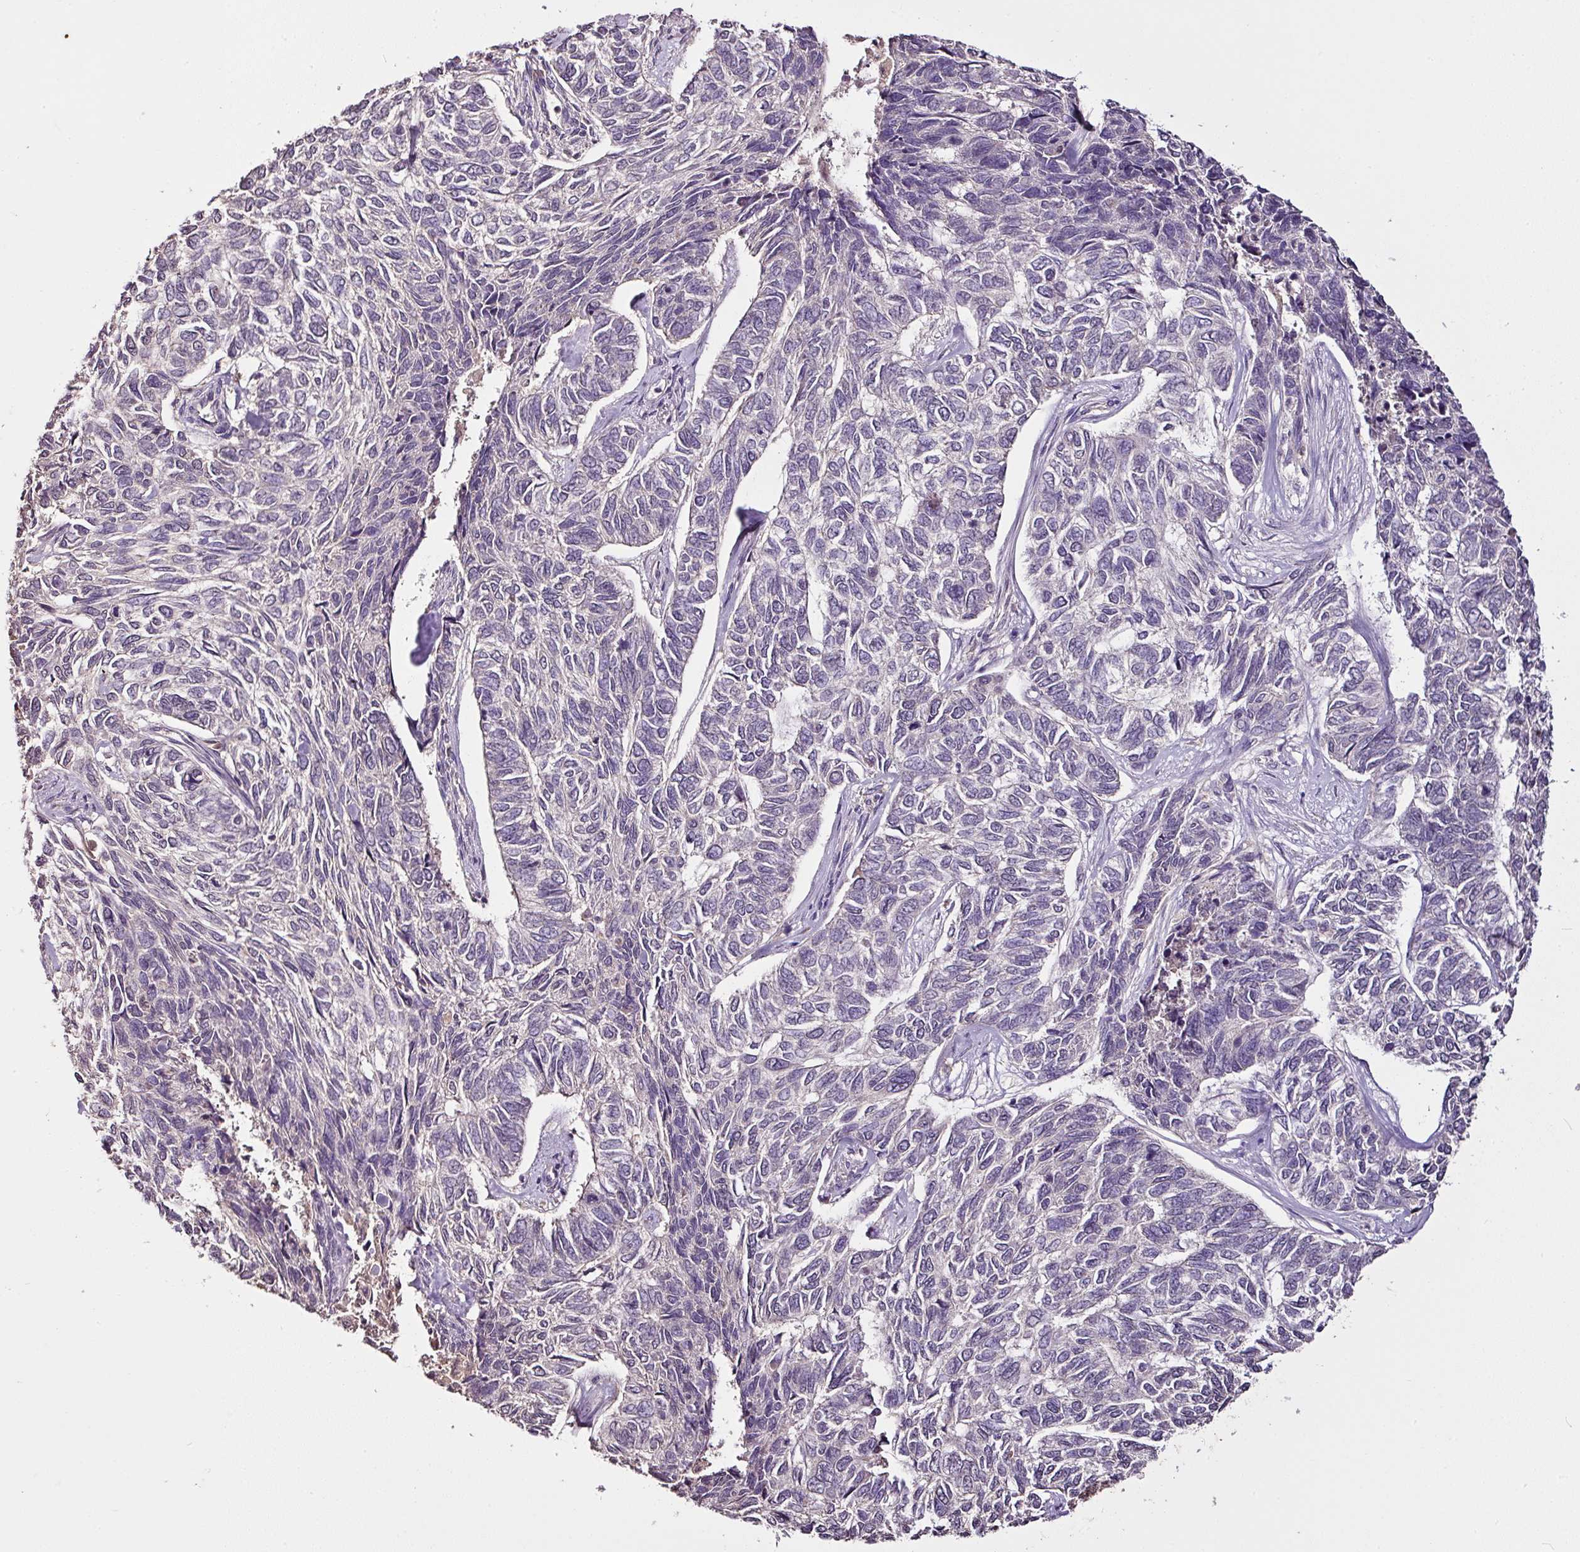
{"staining": {"intensity": "negative", "quantity": "none", "location": "none"}, "tissue": "skin cancer", "cell_type": "Tumor cells", "image_type": "cancer", "snomed": [{"axis": "morphology", "description": "Basal cell carcinoma"}, {"axis": "topography", "description": "Skin"}], "caption": "This is an IHC micrograph of human skin basal cell carcinoma. There is no expression in tumor cells.", "gene": "RPL38", "patient": {"sex": "female", "age": 65}}